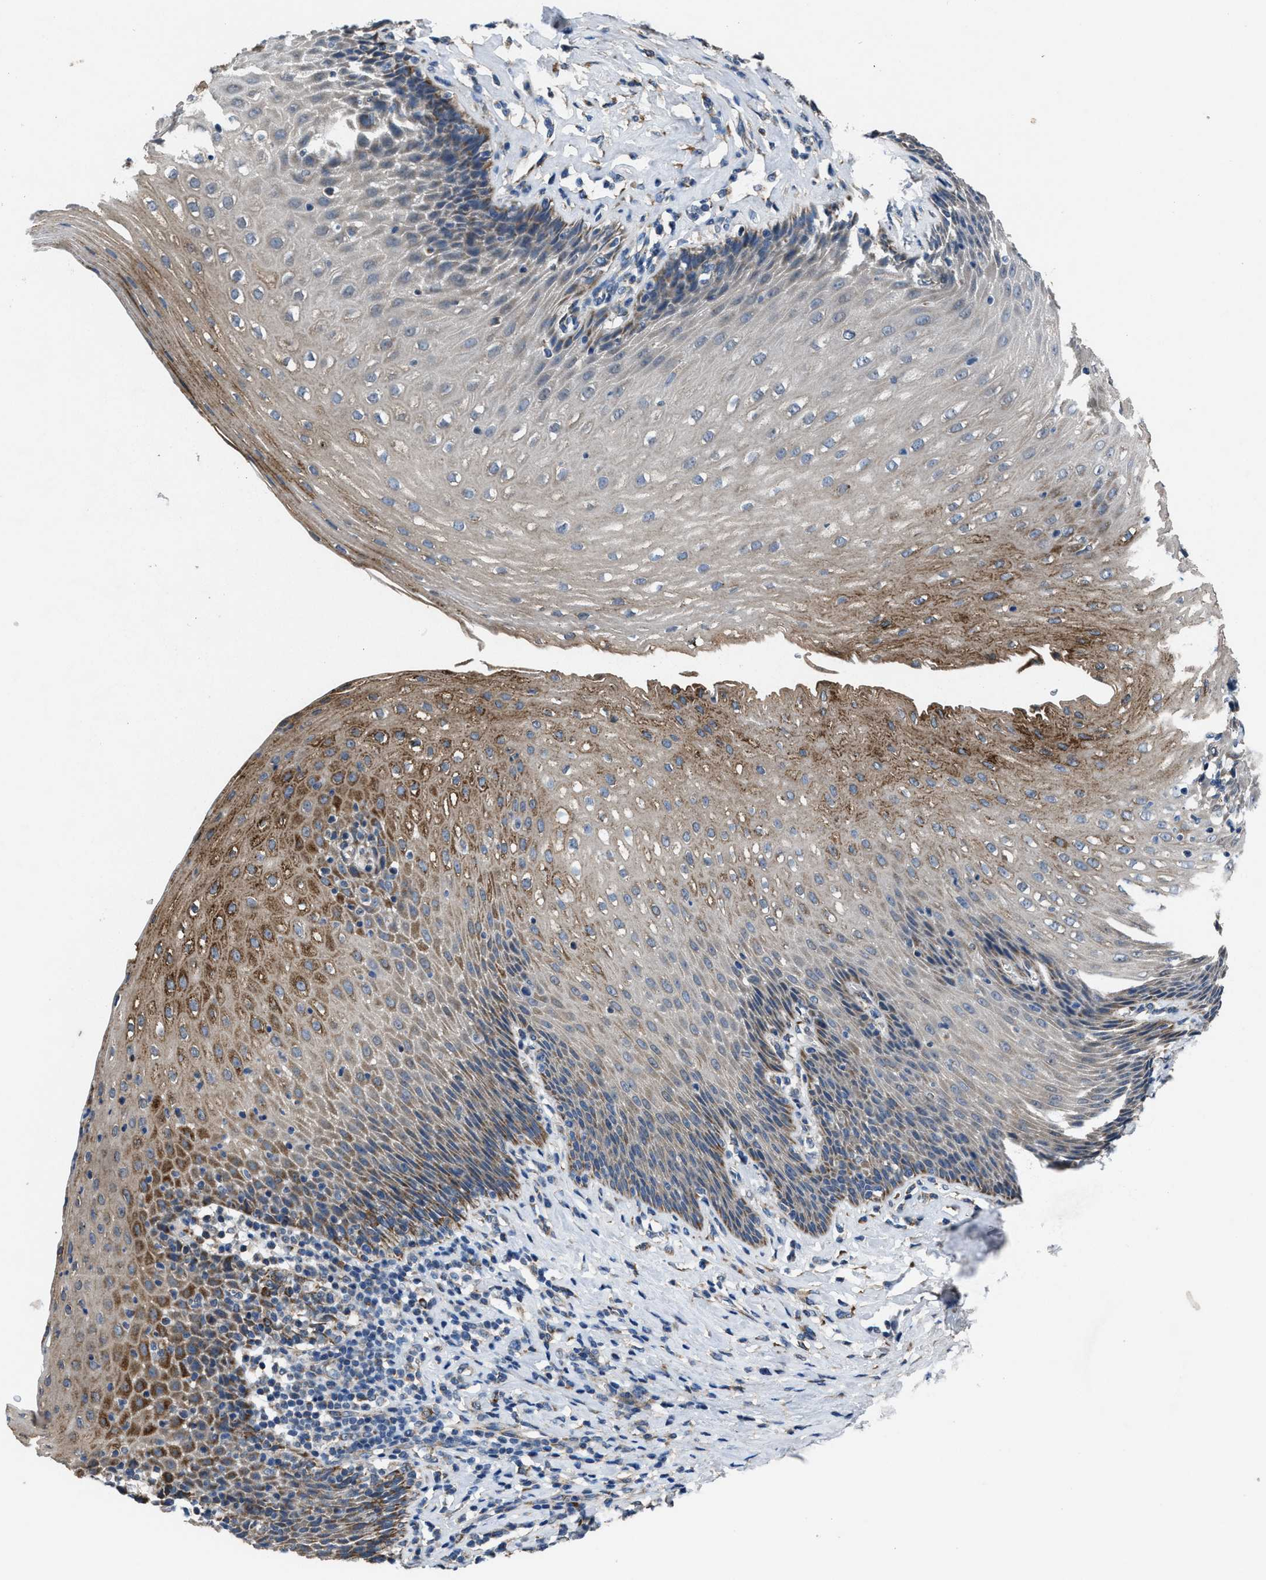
{"staining": {"intensity": "moderate", "quantity": ">75%", "location": "cytoplasmic/membranous"}, "tissue": "esophagus", "cell_type": "Squamous epithelial cells", "image_type": "normal", "snomed": [{"axis": "morphology", "description": "Normal tissue, NOS"}, {"axis": "topography", "description": "Esophagus"}], "caption": "IHC of unremarkable human esophagus displays medium levels of moderate cytoplasmic/membranous staining in about >75% of squamous epithelial cells.", "gene": "PDP1", "patient": {"sex": "female", "age": 61}}